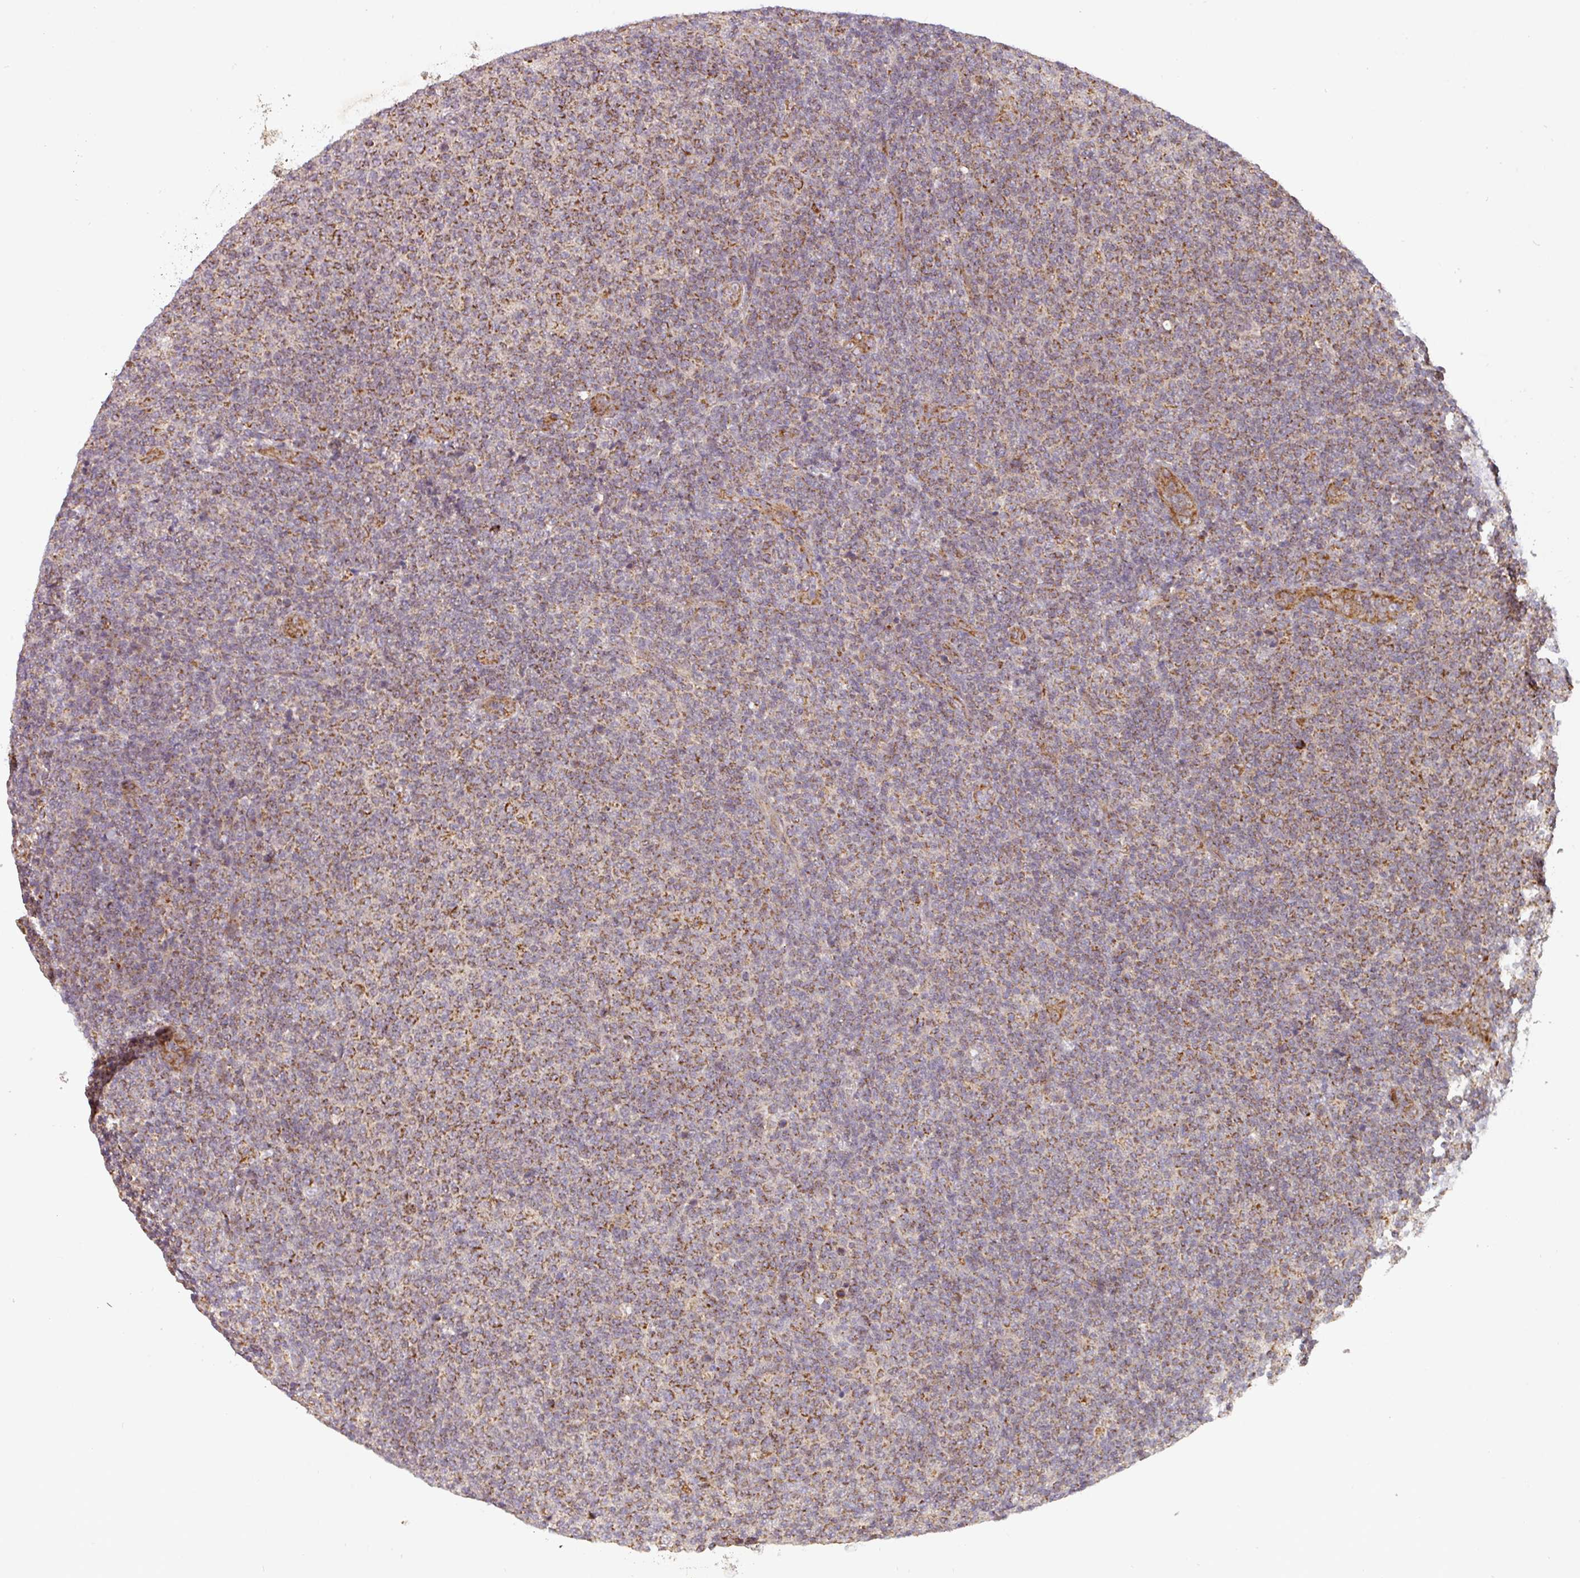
{"staining": {"intensity": "moderate", "quantity": "25%-75%", "location": "cytoplasmic/membranous"}, "tissue": "lymphoma", "cell_type": "Tumor cells", "image_type": "cancer", "snomed": [{"axis": "morphology", "description": "Malignant lymphoma, non-Hodgkin's type, Low grade"}, {"axis": "topography", "description": "Lymph node"}], "caption": "A brown stain labels moderate cytoplasmic/membranous positivity of a protein in low-grade malignant lymphoma, non-Hodgkin's type tumor cells.", "gene": "MRPS16", "patient": {"sex": "male", "age": 66}}